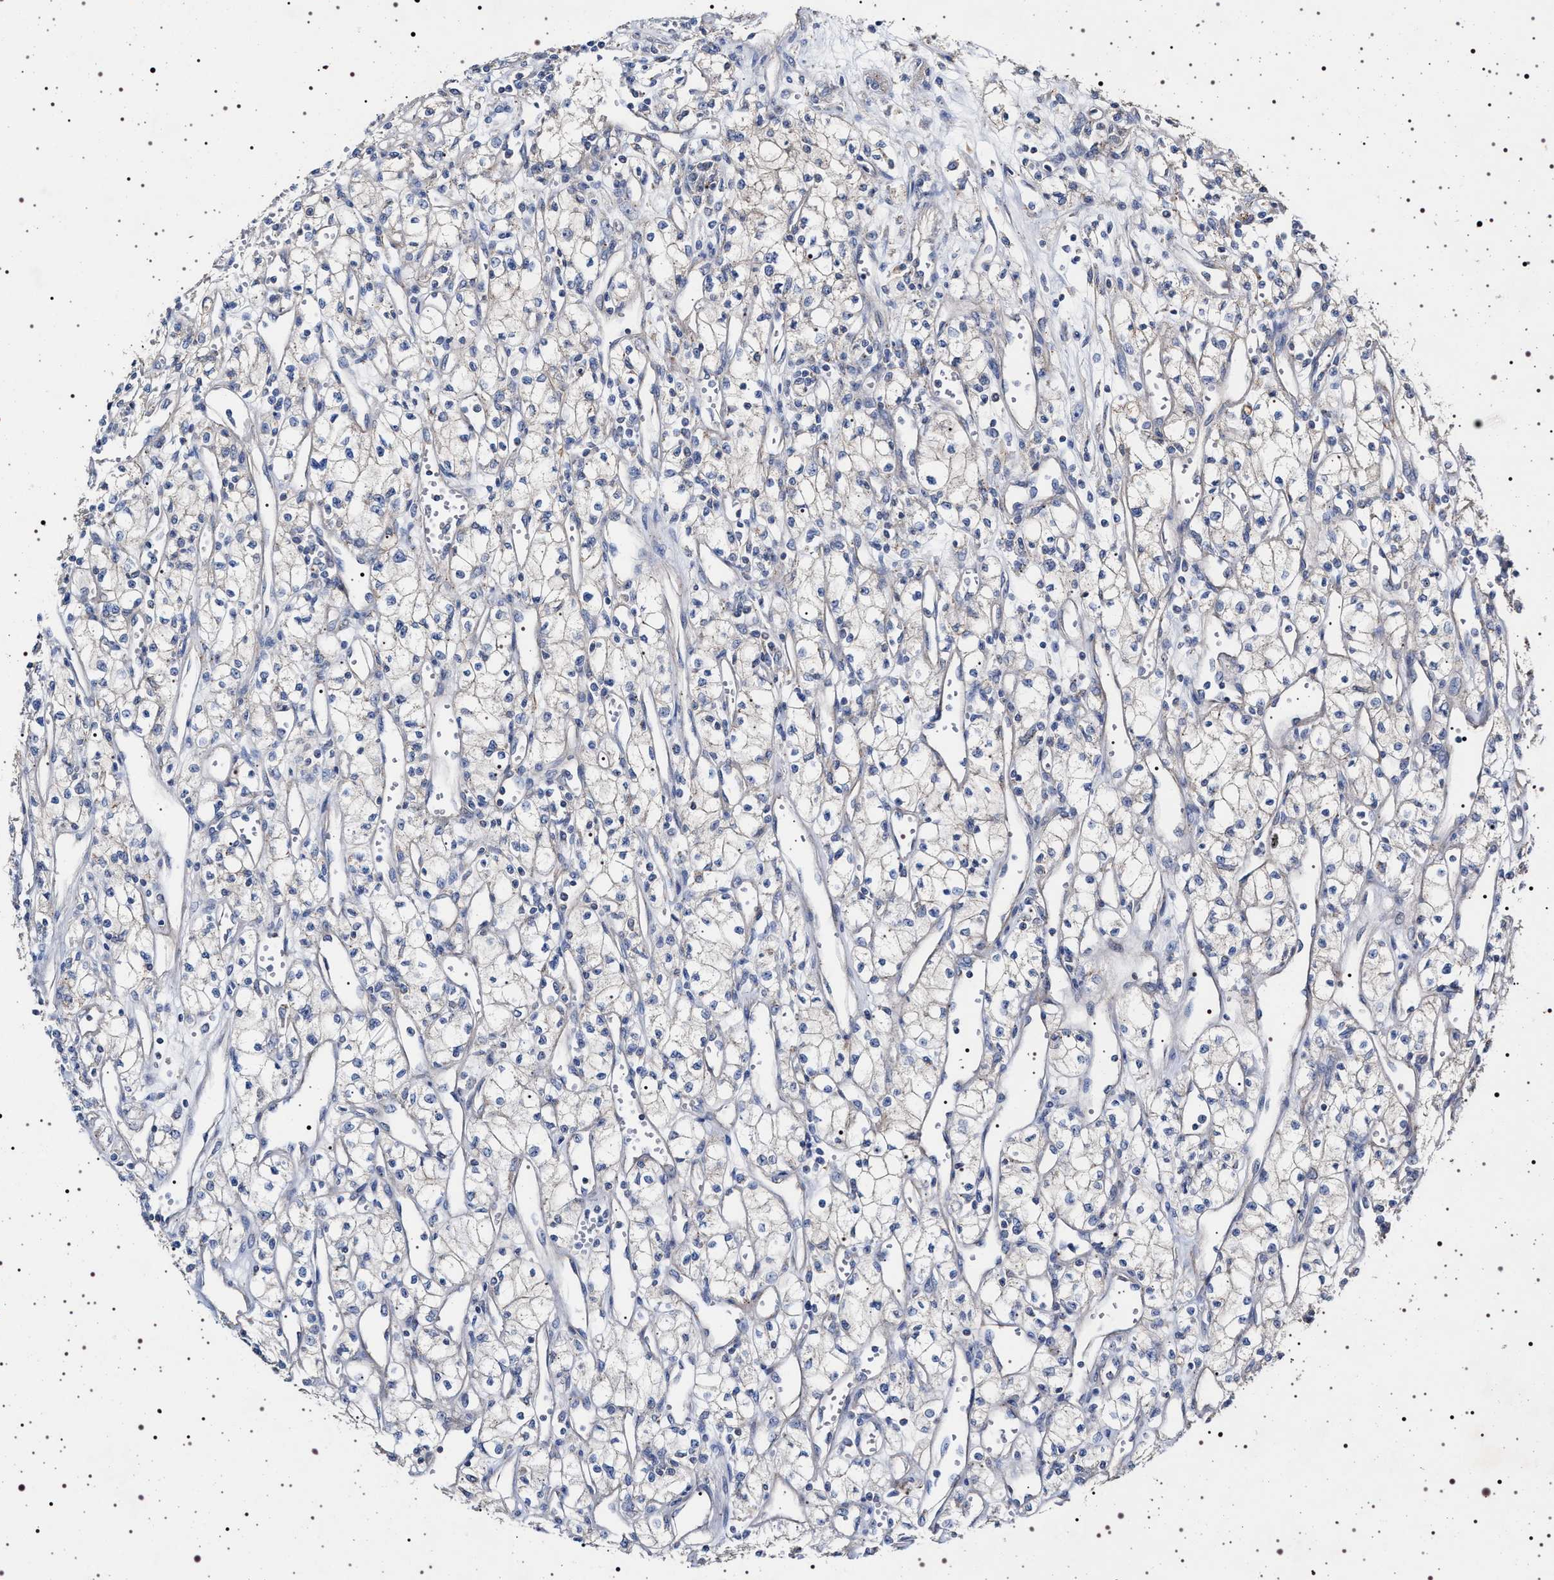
{"staining": {"intensity": "negative", "quantity": "none", "location": "none"}, "tissue": "renal cancer", "cell_type": "Tumor cells", "image_type": "cancer", "snomed": [{"axis": "morphology", "description": "Adenocarcinoma, NOS"}, {"axis": "topography", "description": "Kidney"}], "caption": "Immunohistochemistry histopathology image of neoplastic tissue: human renal adenocarcinoma stained with DAB (3,3'-diaminobenzidine) reveals no significant protein expression in tumor cells.", "gene": "NAALADL2", "patient": {"sex": "male", "age": 59}}